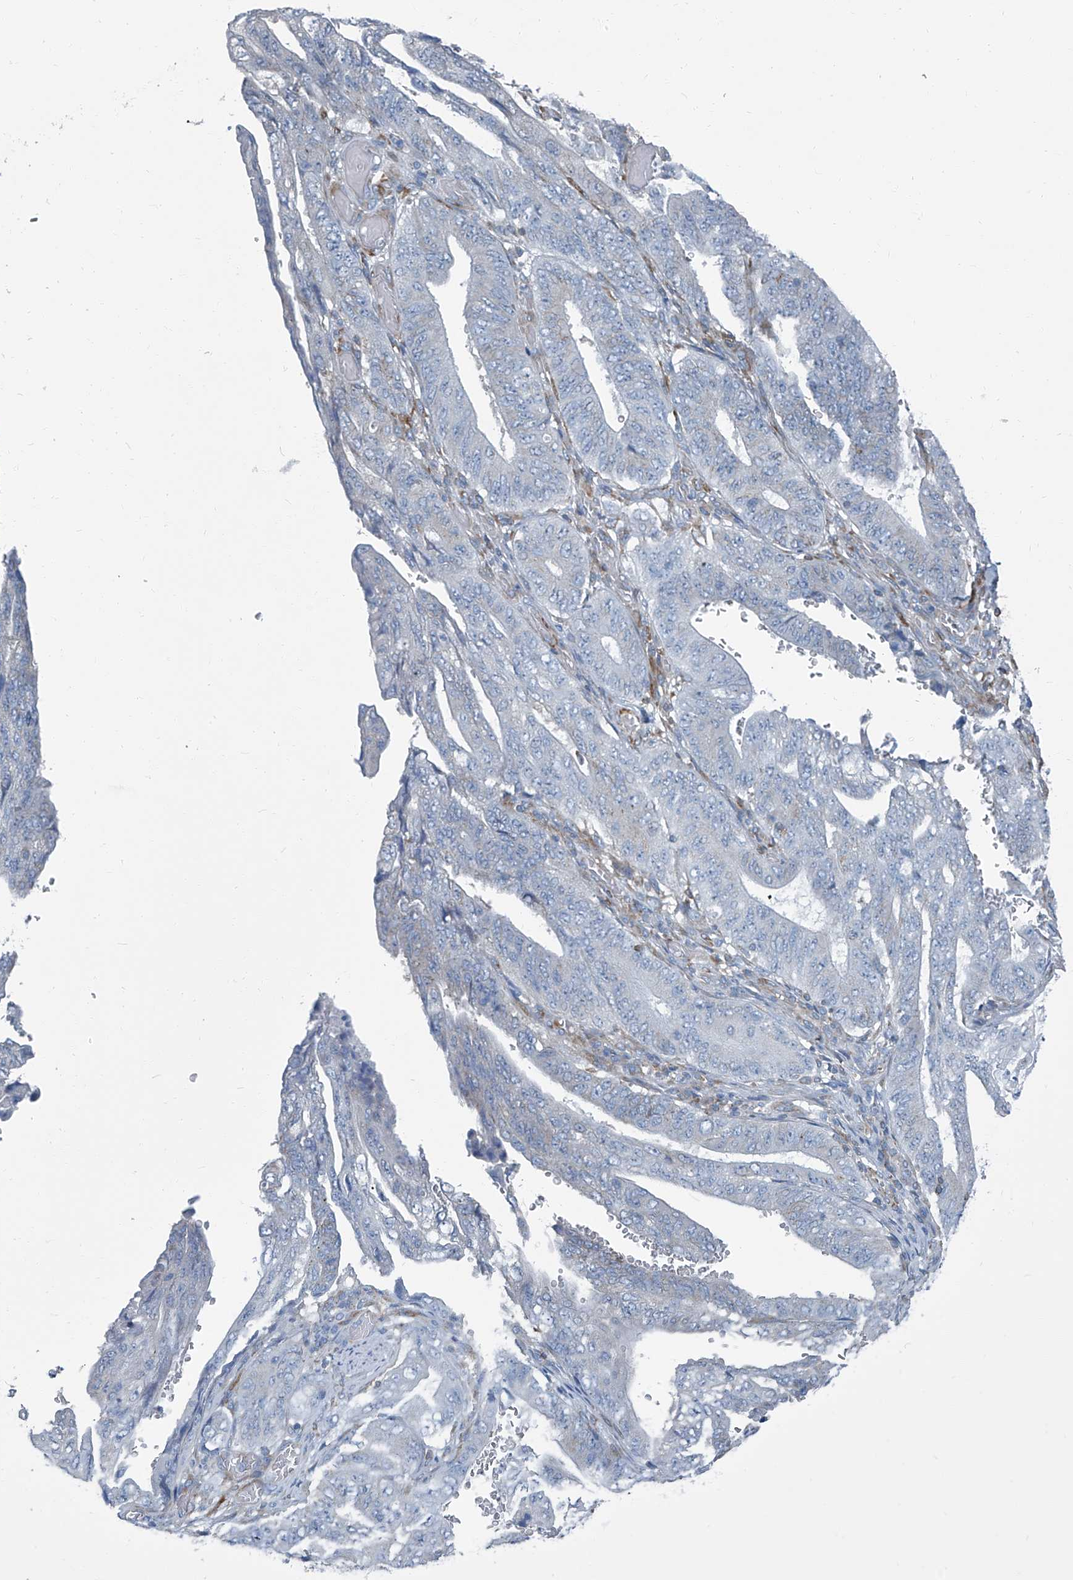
{"staining": {"intensity": "negative", "quantity": "none", "location": "none"}, "tissue": "stomach cancer", "cell_type": "Tumor cells", "image_type": "cancer", "snomed": [{"axis": "morphology", "description": "Adenocarcinoma, NOS"}, {"axis": "topography", "description": "Stomach"}], "caption": "A micrograph of stomach adenocarcinoma stained for a protein demonstrates no brown staining in tumor cells.", "gene": "SEPTIN7", "patient": {"sex": "female", "age": 73}}